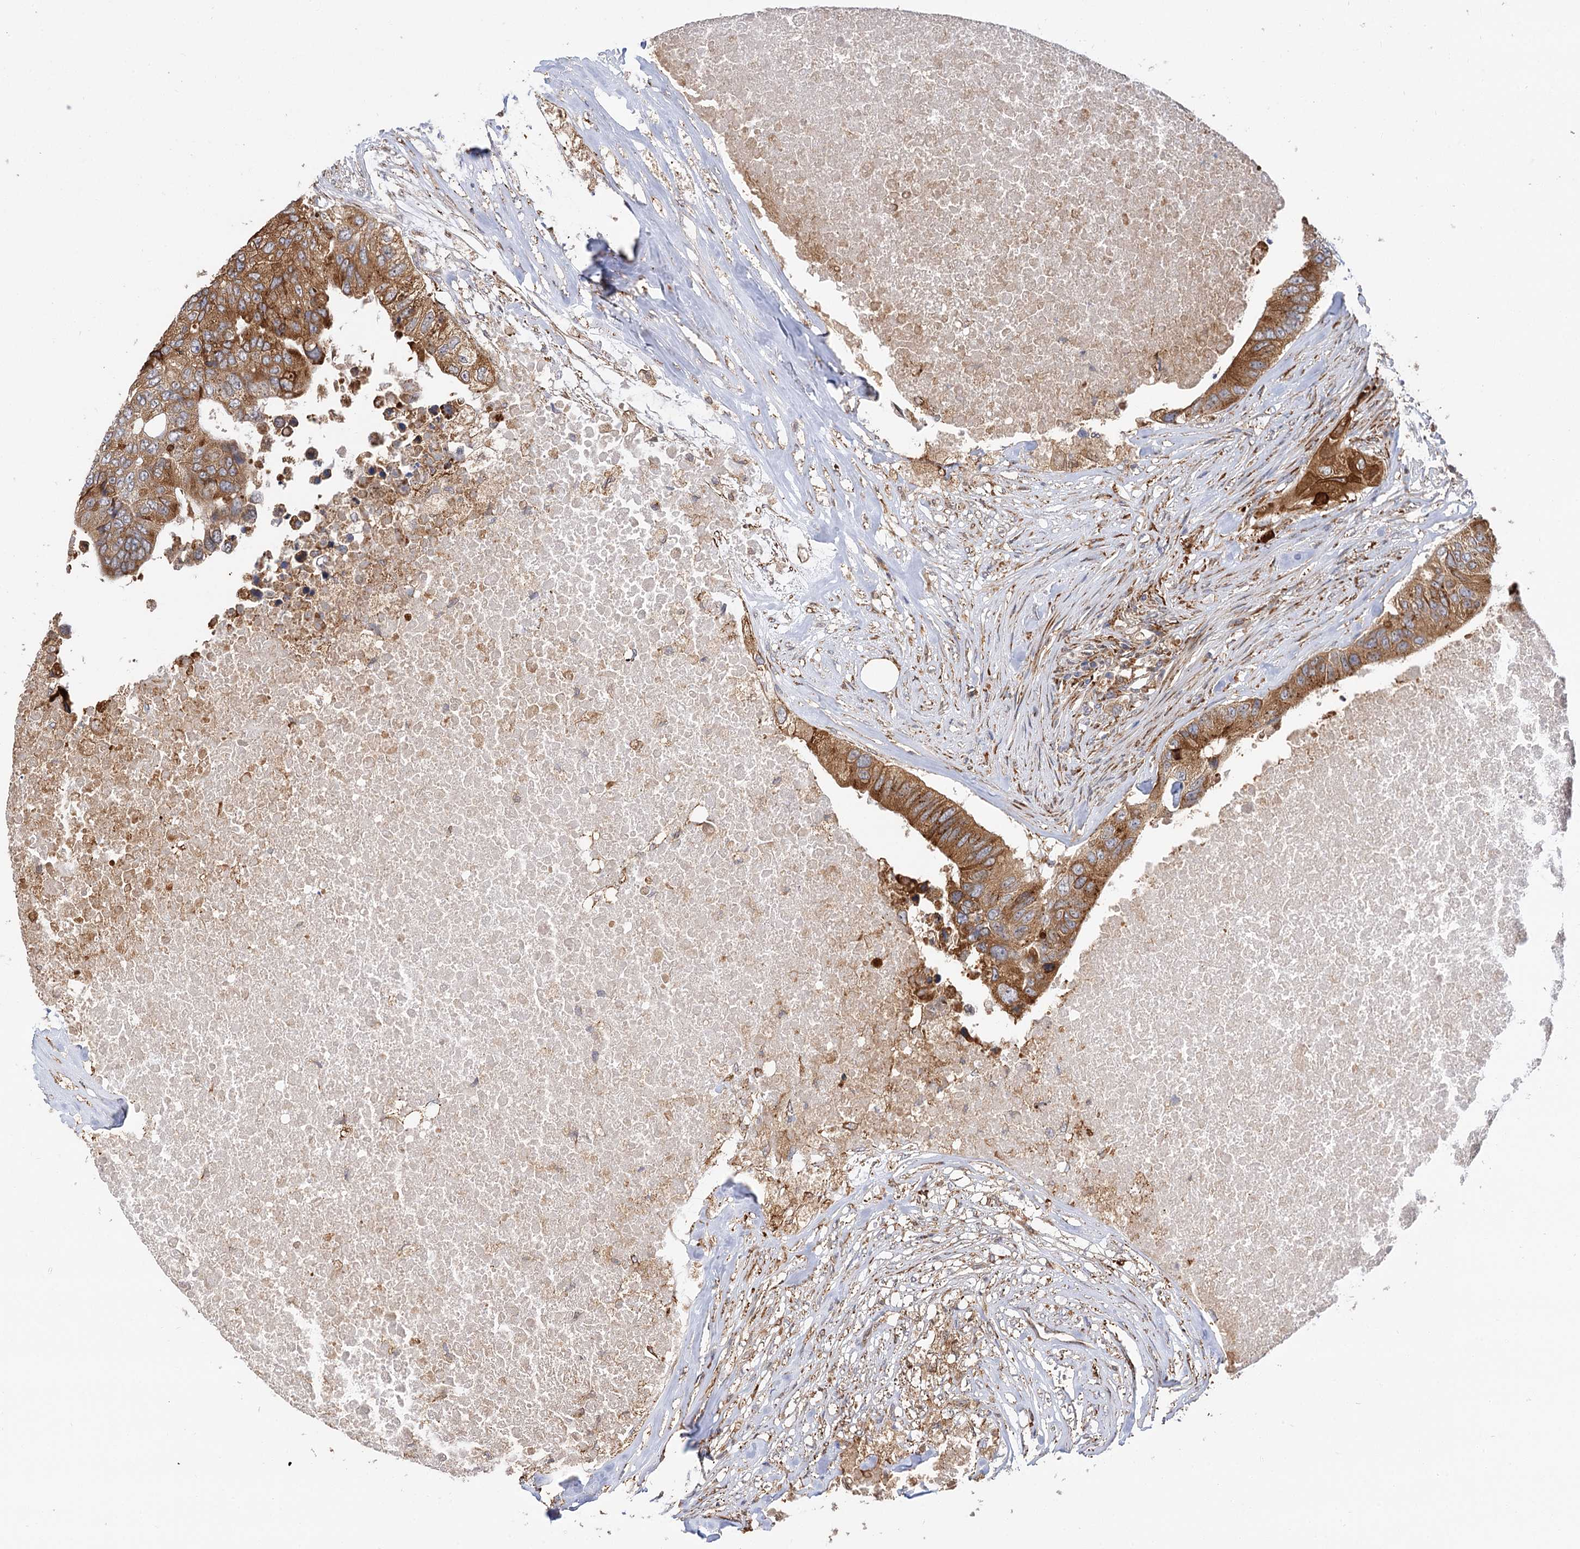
{"staining": {"intensity": "moderate", "quantity": ">75%", "location": "cytoplasmic/membranous"}, "tissue": "colorectal cancer", "cell_type": "Tumor cells", "image_type": "cancer", "snomed": [{"axis": "morphology", "description": "Adenocarcinoma, NOS"}, {"axis": "topography", "description": "Colon"}], "caption": "Brown immunohistochemical staining in human colorectal cancer (adenocarcinoma) reveals moderate cytoplasmic/membranous expression in approximately >75% of tumor cells.", "gene": "PPIP5K2", "patient": {"sex": "male", "age": 71}}